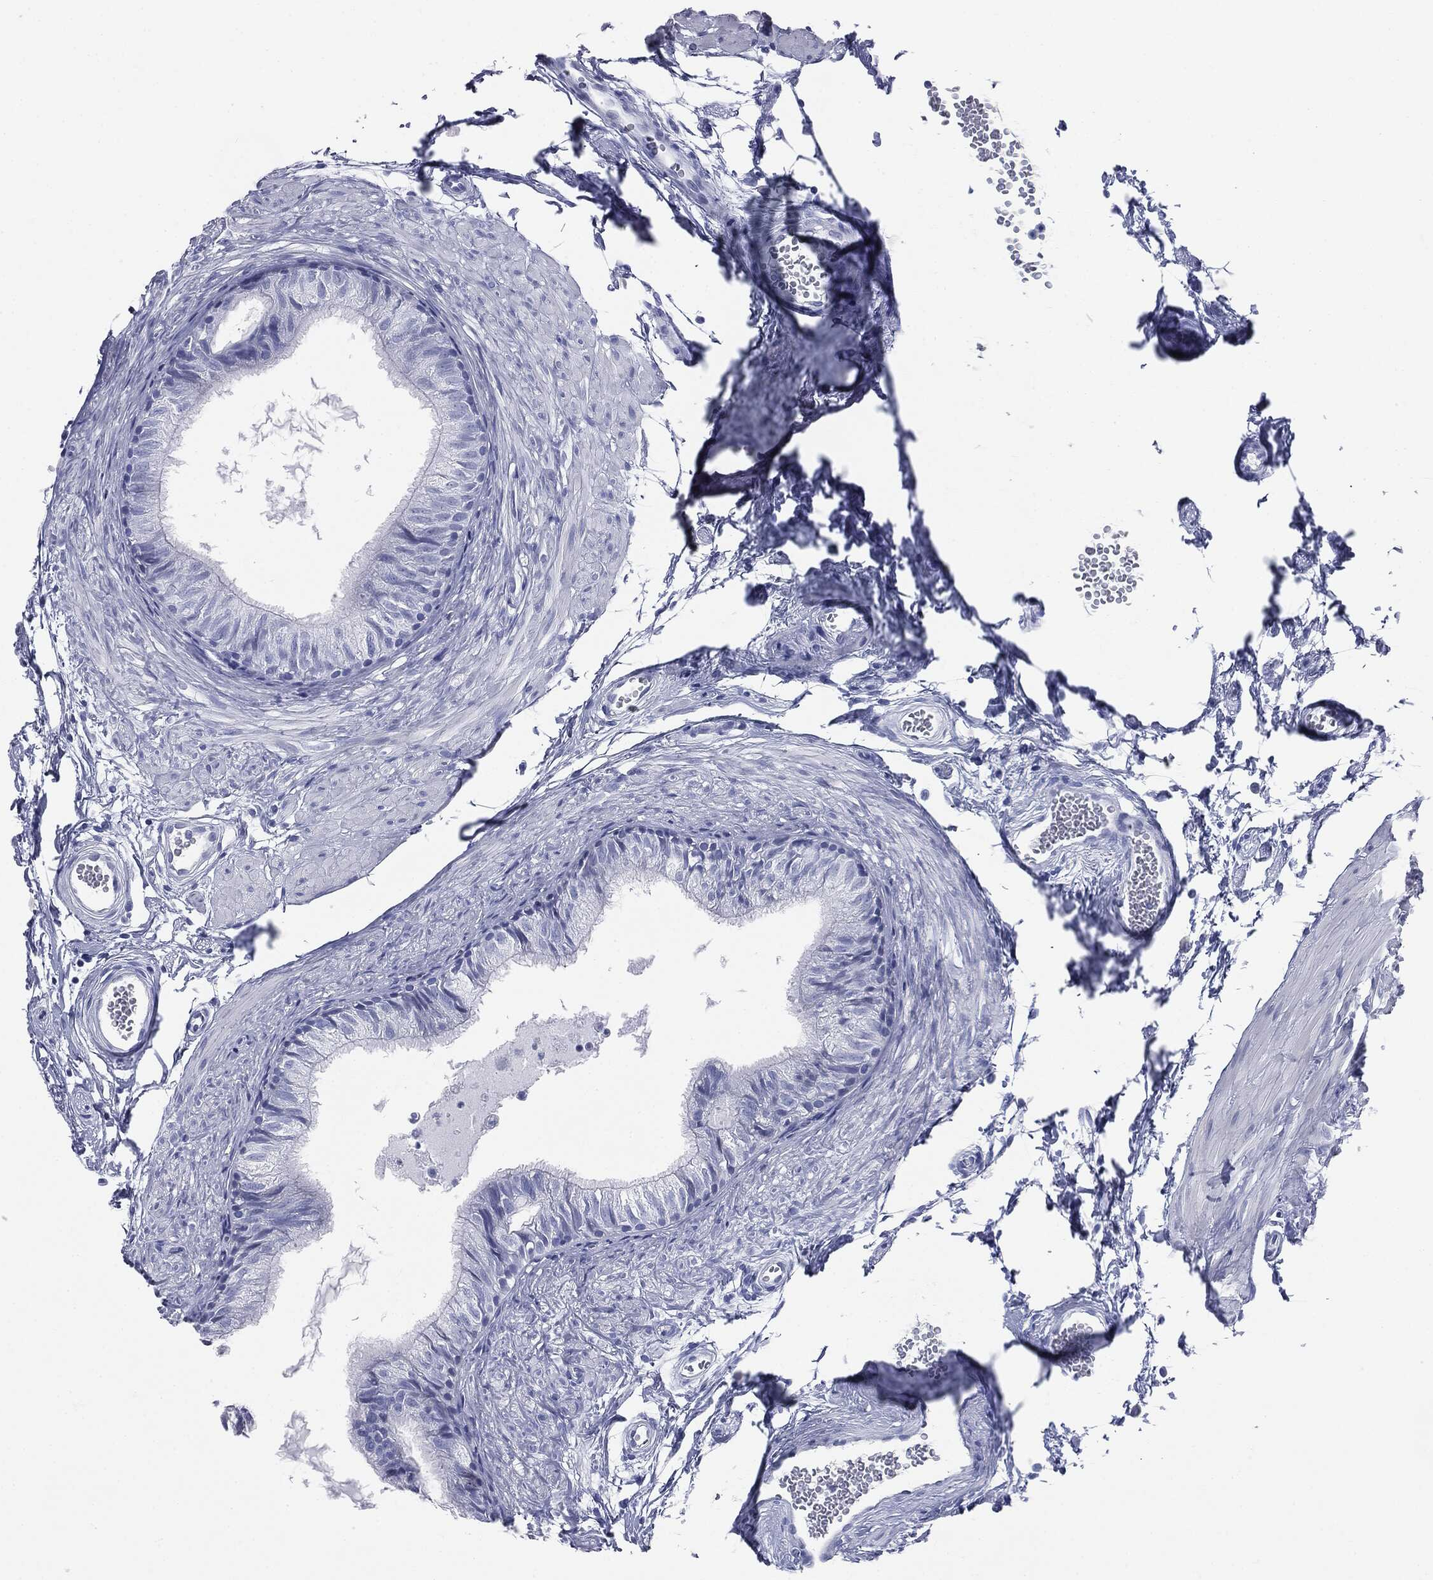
{"staining": {"intensity": "negative", "quantity": "none", "location": "none"}, "tissue": "epididymis", "cell_type": "Glandular cells", "image_type": "normal", "snomed": [{"axis": "morphology", "description": "Normal tissue, NOS"}, {"axis": "topography", "description": "Epididymis"}], "caption": "Immunohistochemistry (IHC) photomicrograph of unremarkable epididymis: epididymis stained with DAB demonstrates no significant protein positivity in glandular cells.", "gene": "ATP2A1", "patient": {"sex": "male", "age": 22}}